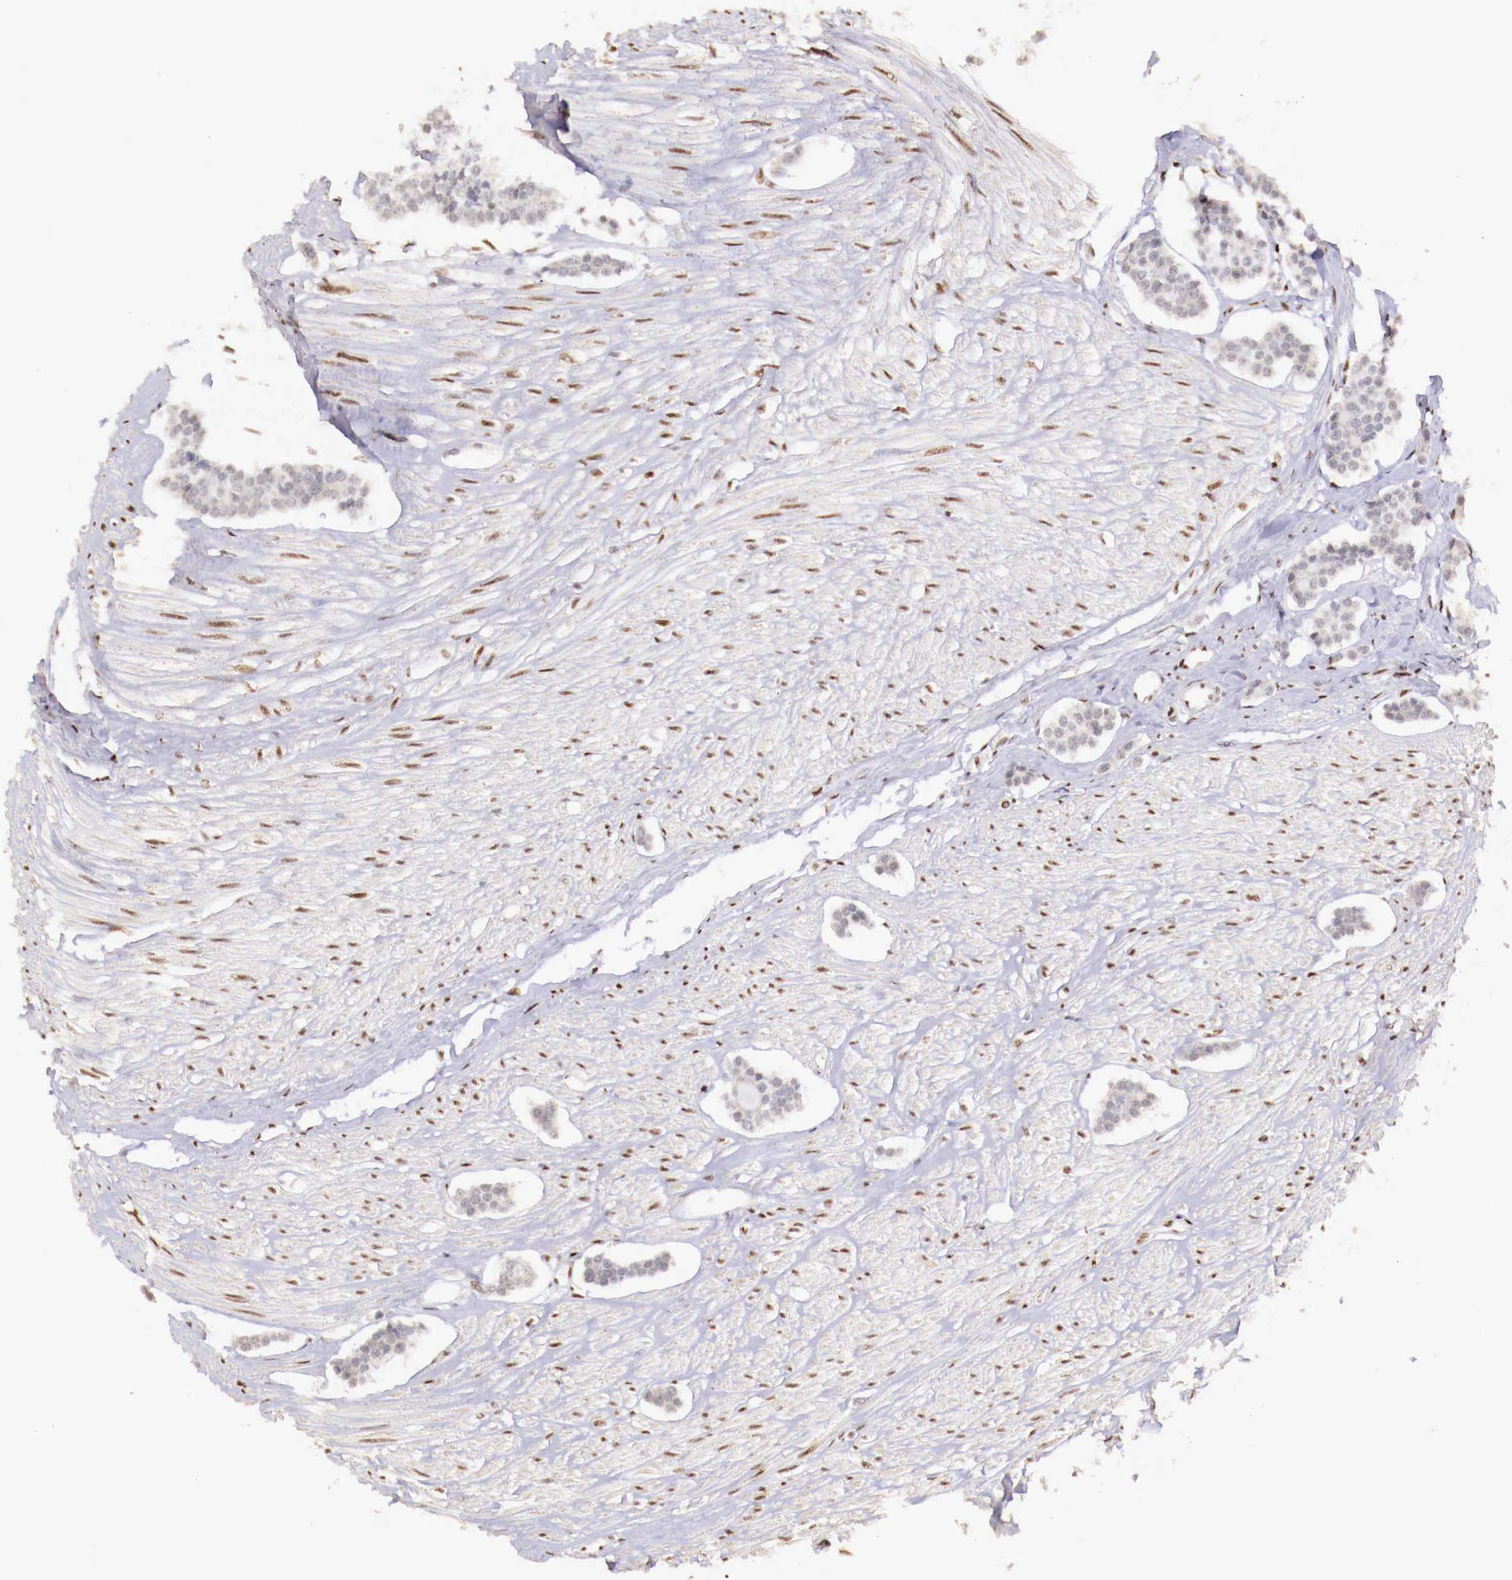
{"staining": {"intensity": "negative", "quantity": "none", "location": "none"}, "tissue": "carcinoid", "cell_type": "Tumor cells", "image_type": "cancer", "snomed": [{"axis": "morphology", "description": "Carcinoid, malignant, NOS"}, {"axis": "topography", "description": "Small intestine"}], "caption": "Immunohistochemistry micrograph of carcinoid stained for a protein (brown), which displays no positivity in tumor cells.", "gene": "SP1", "patient": {"sex": "male", "age": 60}}